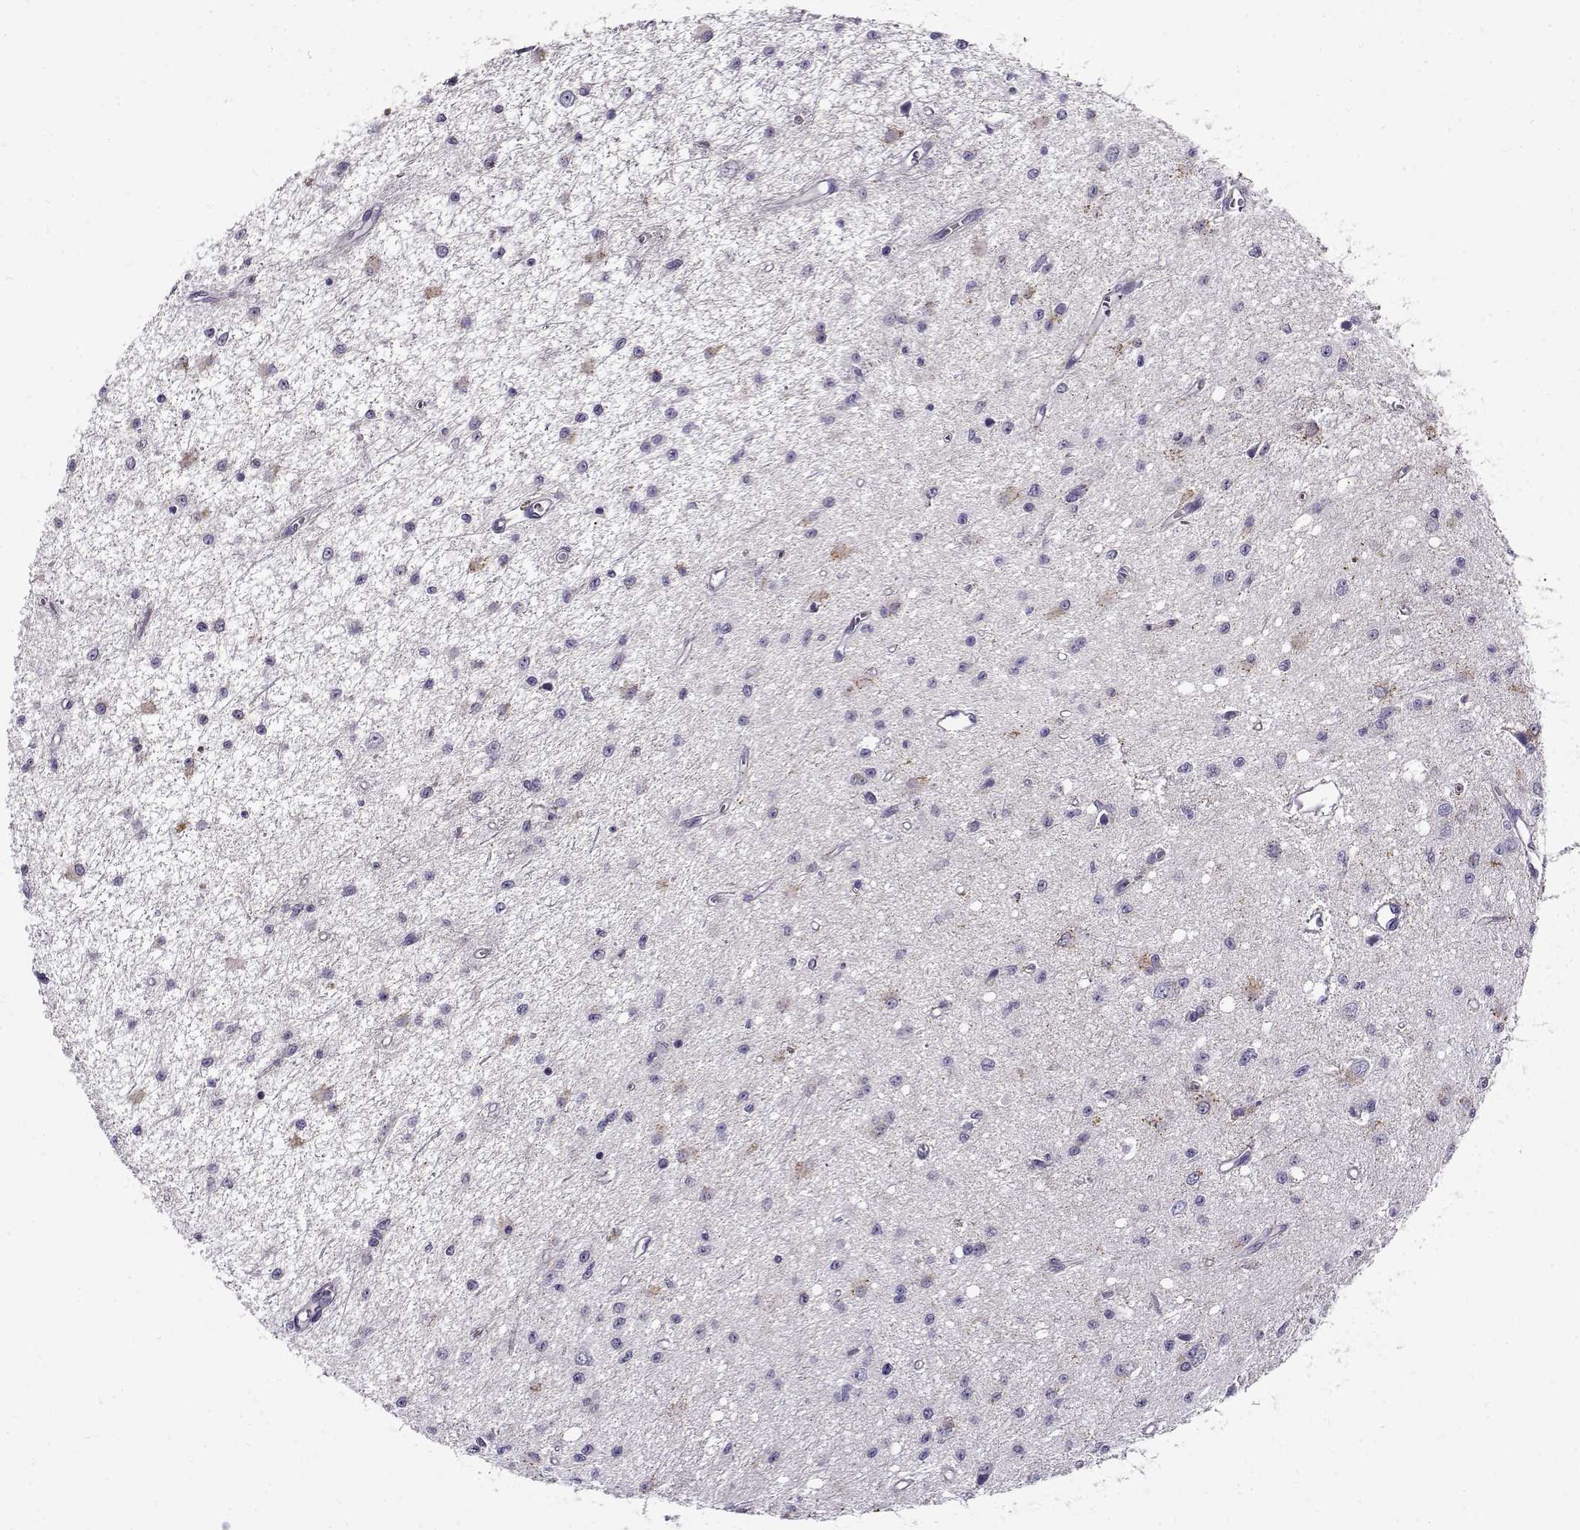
{"staining": {"intensity": "negative", "quantity": "none", "location": "none"}, "tissue": "glioma", "cell_type": "Tumor cells", "image_type": "cancer", "snomed": [{"axis": "morphology", "description": "Glioma, malignant, Low grade"}, {"axis": "topography", "description": "Brain"}], "caption": "Immunohistochemistry photomicrograph of human malignant glioma (low-grade) stained for a protein (brown), which reveals no positivity in tumor cells.", "gene": "FEZF1", "patient": {"sex": "female", "age": 45}}